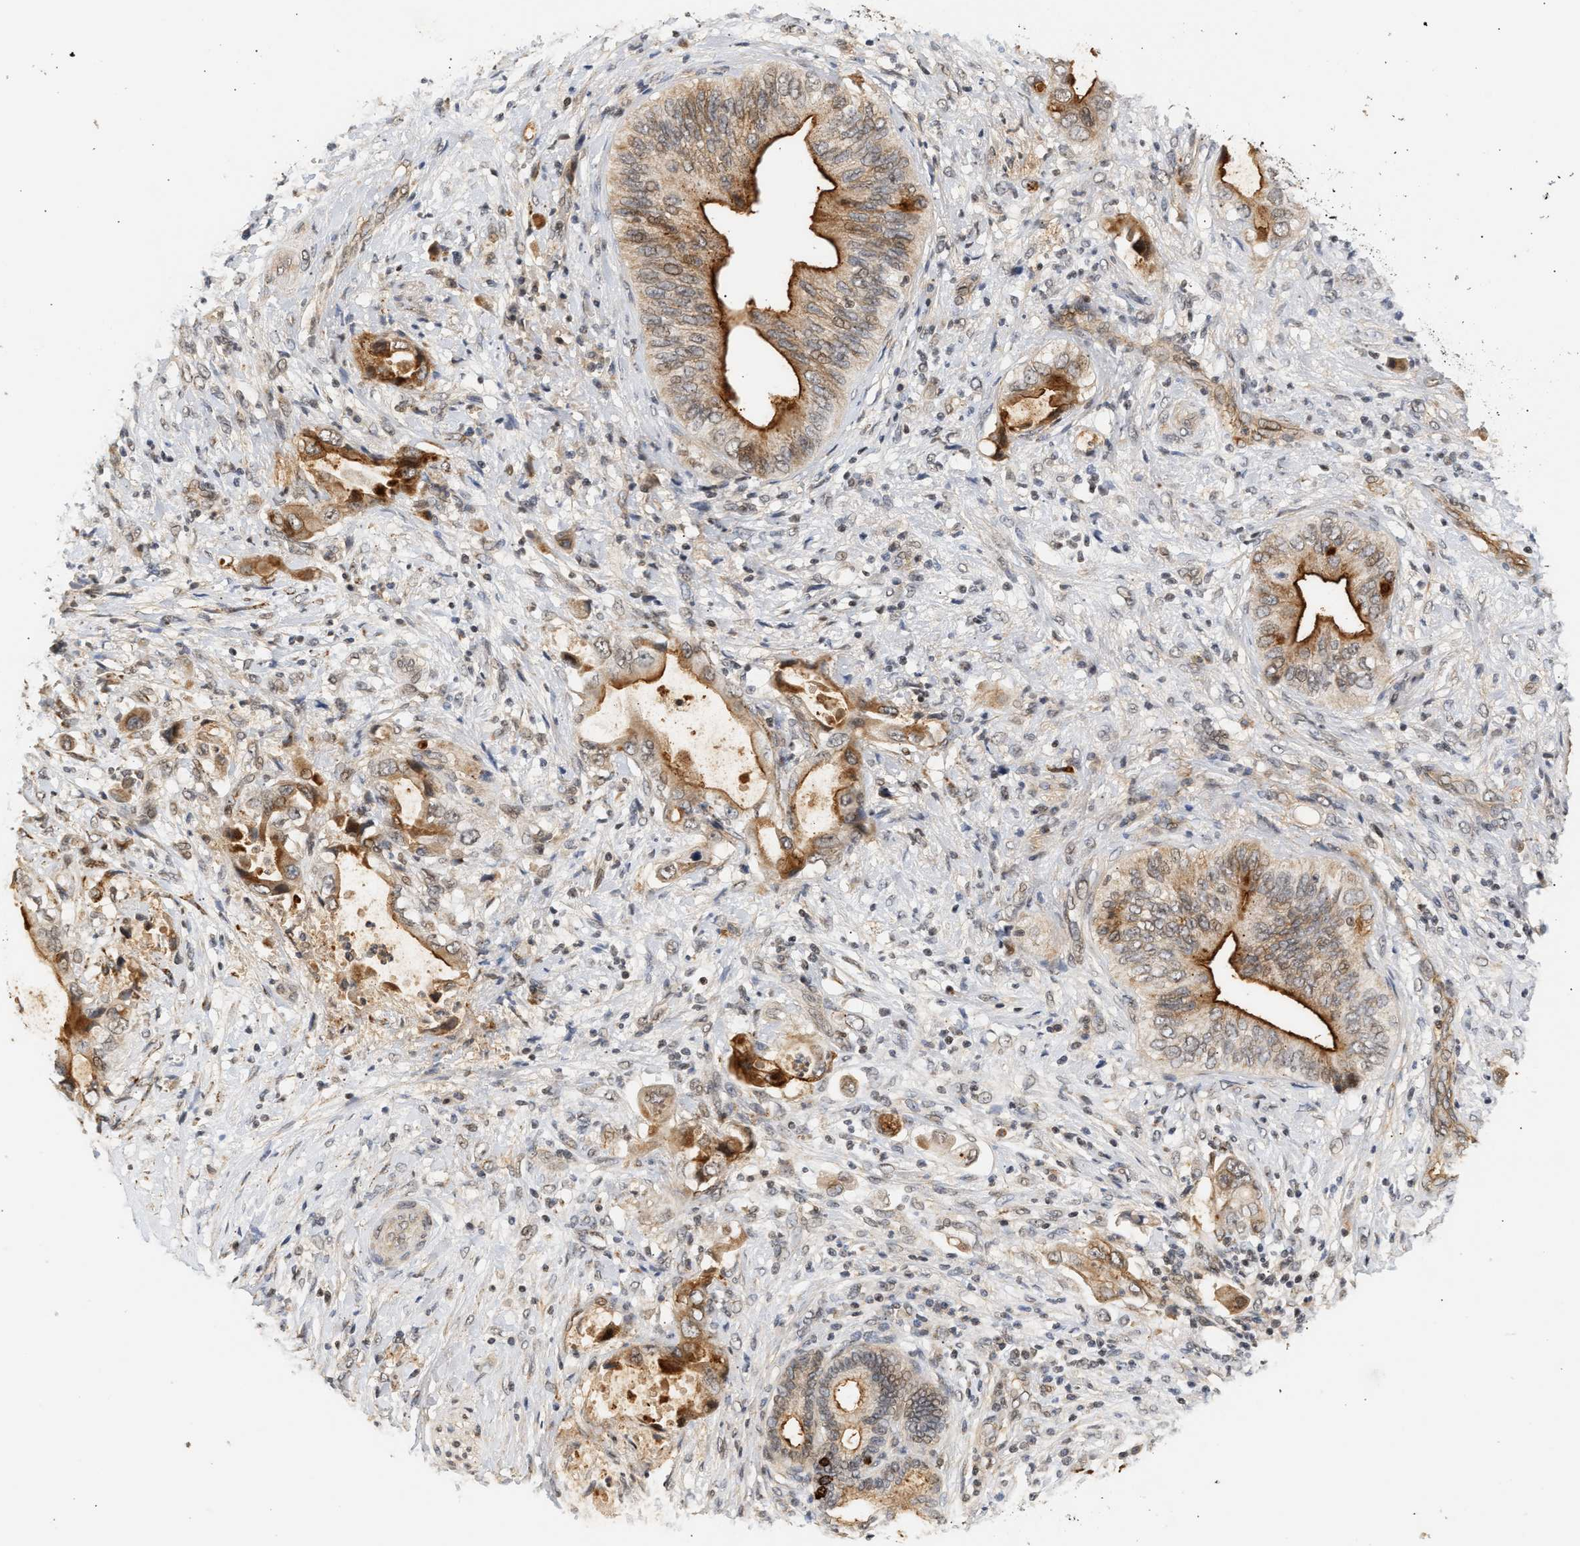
{"staining": {"intensity": "strong", "quantity": ">75%", "location": "cytoplasmic/membranous"}, "tissue": "liver cancer", "cell_type": "Tumor cells", "image_type": "cancer", "snomed": [{"axis": "morphology", "description": "Cholangiocarcinoma"}, {"axis": "topography", "description": "Liver"}], "caption": "Immunohistochemistry micrograph of liver cancer stained for a protein (brown), which exhibits high levels of strong cytoplasmic/membranous positivity in about >75% of tumor cells.", "gene": "PLXND1", "patient": {"sex": "male", "age": 58}}